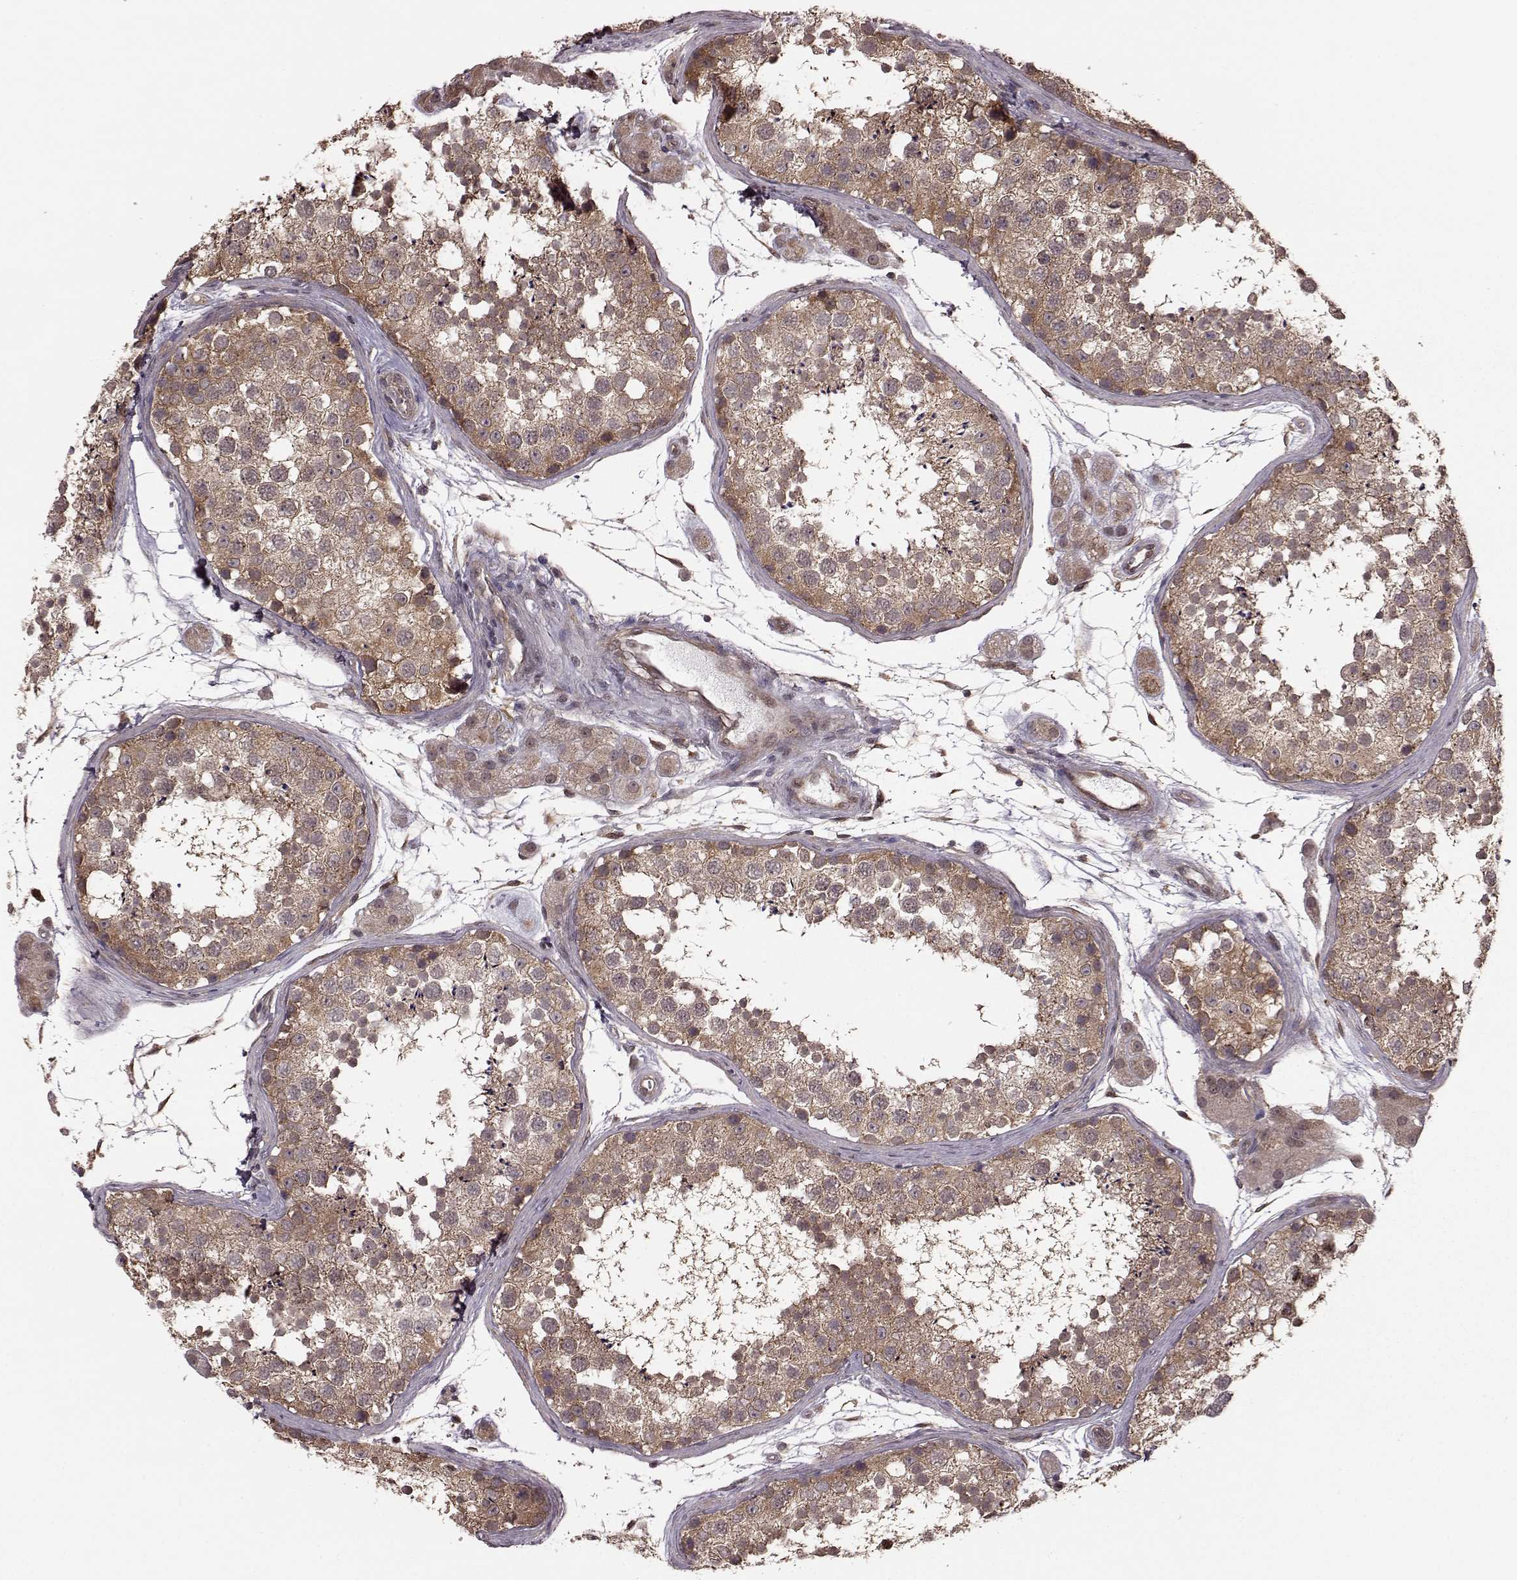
{"staining": {"intensity": "strong", "quantity": "25%-75%", "location": "cytoplasmic/membranous"}, "tissue": "testis", "cell_type": "Cells in seminiferous ducts", "image_type": "normal", "snomed": [{"axis": "morphology", "description": "Normal tissue, NOS"}, {"axis": "topography", "description": "Testis"}], "caption": "Protein staining of normal testis shows strong cytoplasmic/membranous expression in about 25%-75% of cells in seminiferous ducts.", "gene": "FNIP2", "patient": {"sex": "male", "age": 41}}